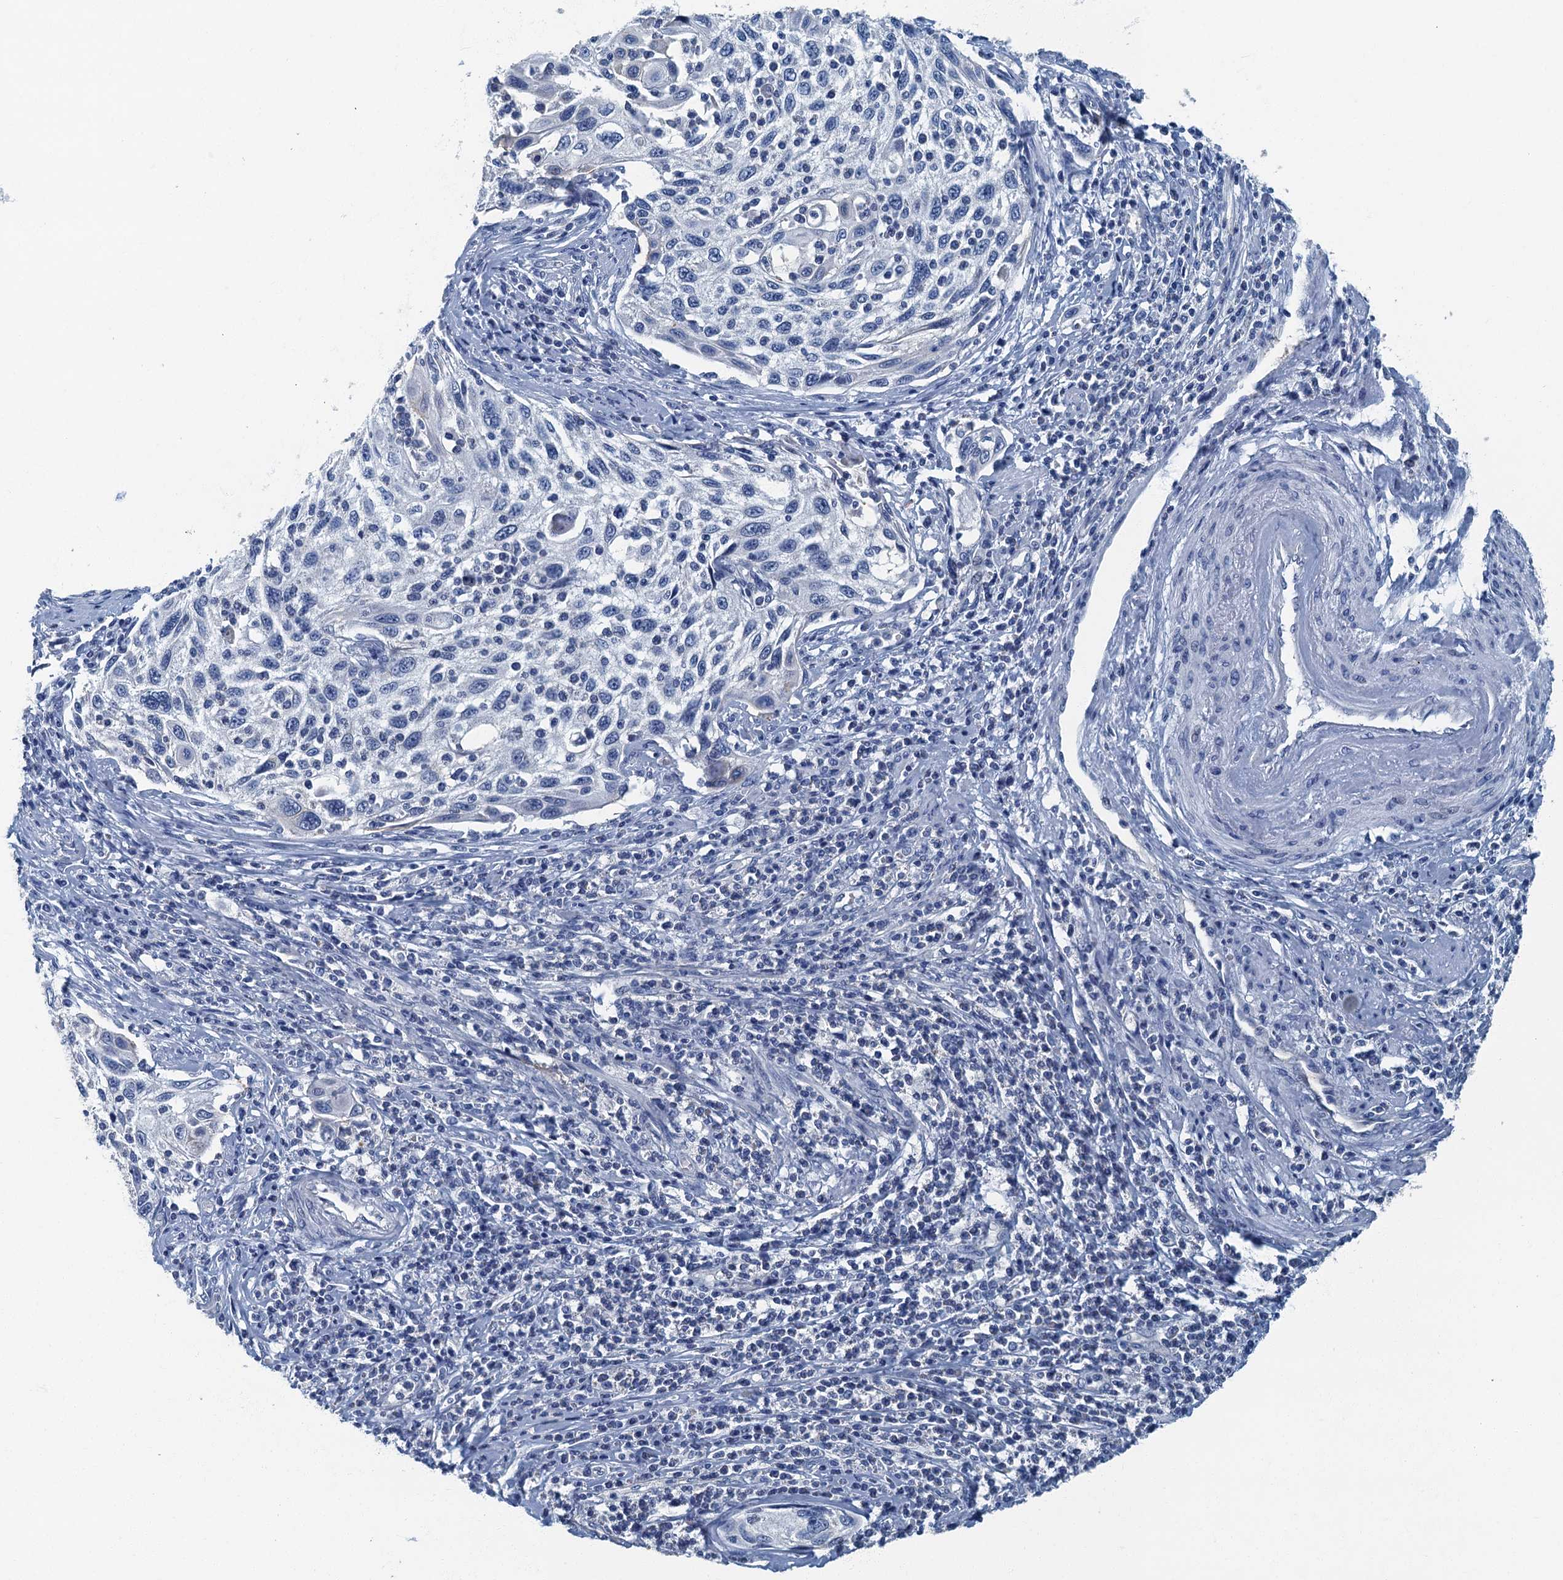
{"staining": {"intensity": "negative", "quantity": "none", "location": "none"}, "tissue": "cervical cancer", "cell_type": "Tumor cells", "image_type": "cancer", "snomed": [{"axis": "morphology", "description": "Squamous cell carcinoma, NOS"}, {"axis": "topography", "description": "Cervix"}], "caption": "There is no significant positivity in tumor cells of cervical squamous cell carcinoma. (Immunohistochemistry, brightfield microscopy, high magnification).", "gene": "GADL1", "patient": {"sex": "female", "age": 70}}